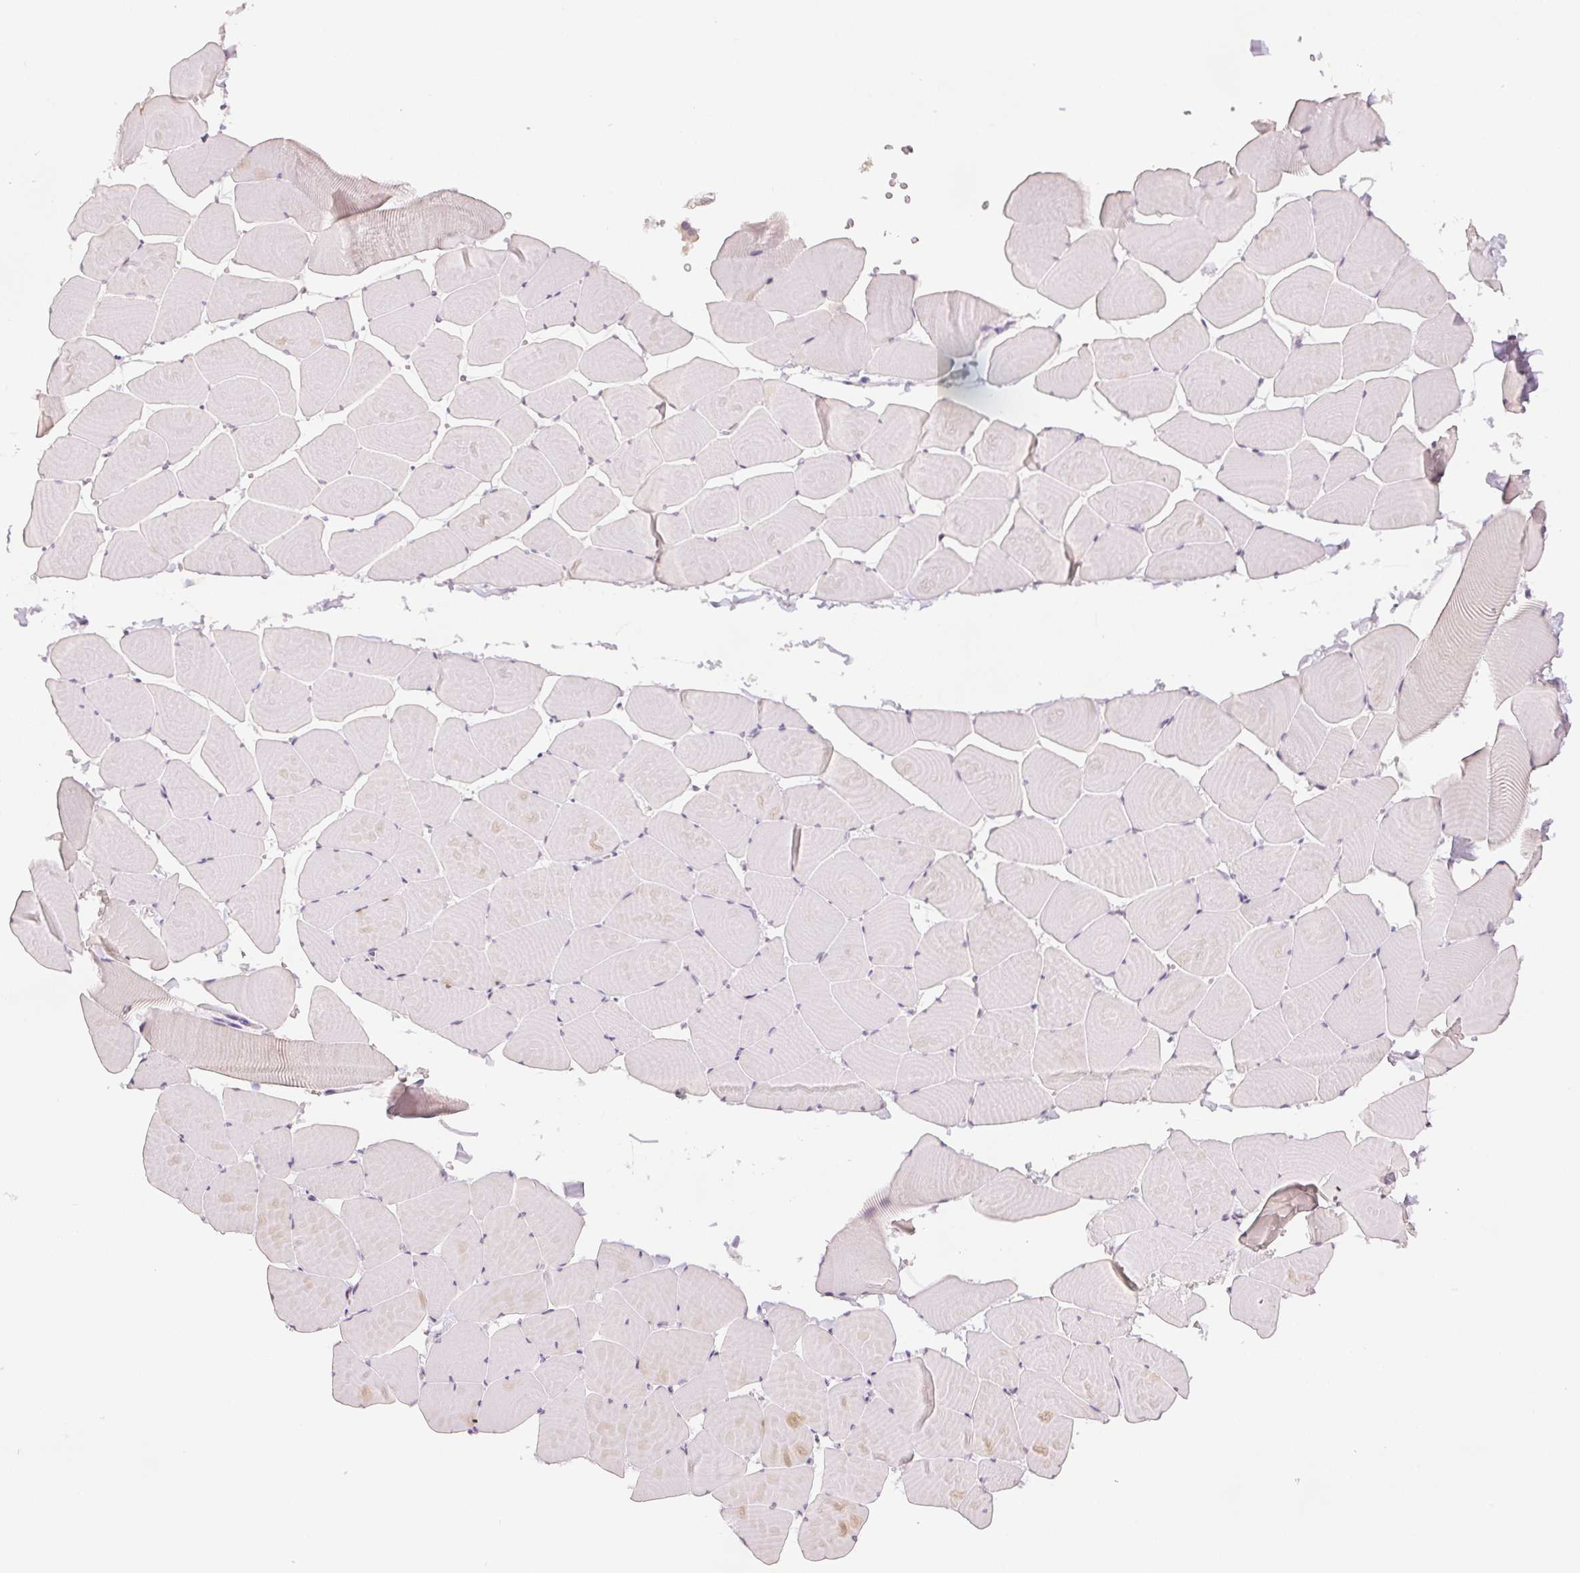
{"staining": {"intensity": "negative", "quantity": "none", "location": "none"}, "tissue": "skeletal muscle", "cell_type": "Myocytes", "image_type": "normal", "snomed": [{"axis": "morphology", "description": "Normal tissue, NOS"}, {"axis": "topography", "description": "Skeletal muscle"}], "caption": "This is an IHC photomicrograph of unremarkable human skeletal muscle. There is no staining in myocytes.", "gene": "SCGN", "patient": {"sex": "male", "age": 25}}